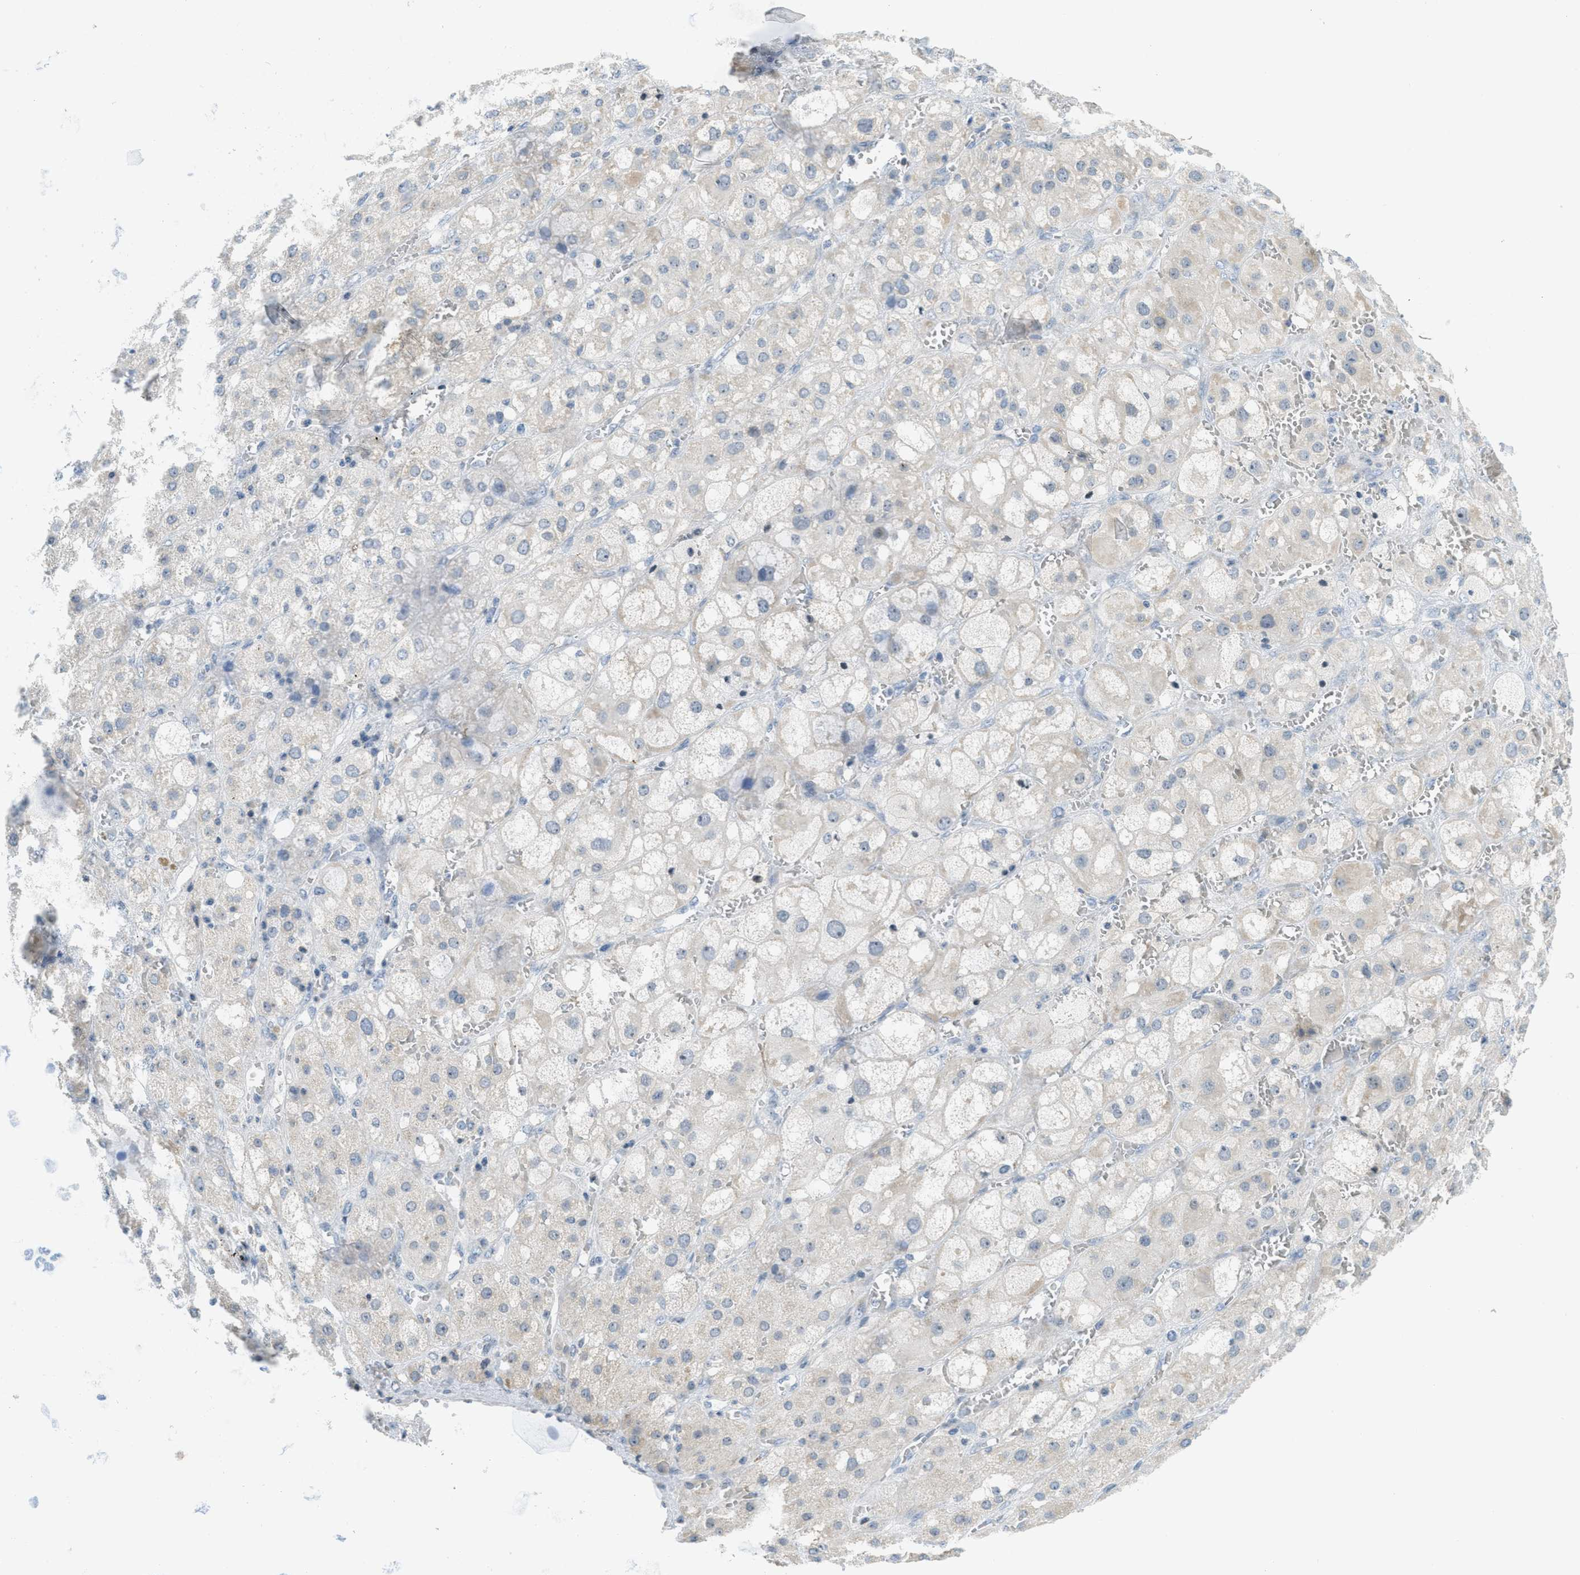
{"staining": {"intensity": "weak", "quantity": "<25%", "location": "cytoplasmic/membranous"}, "tissue": "adrenal gland", "cell_type": "Glandular cells", "image_type": "normal", "snomed": [{"axis": "morphology", "description": "Normal tissue, NOS"}, {"axis": "topography", "description": "Adrenal gland"}], "caption": "This is a photomicrograph of immunohistochemistry (IHC) staining of normal adrenal gland, which shows no expression in glandular cells.", "gene": "TXNDC2", "patient": {"sex": "female", "age": 47}}